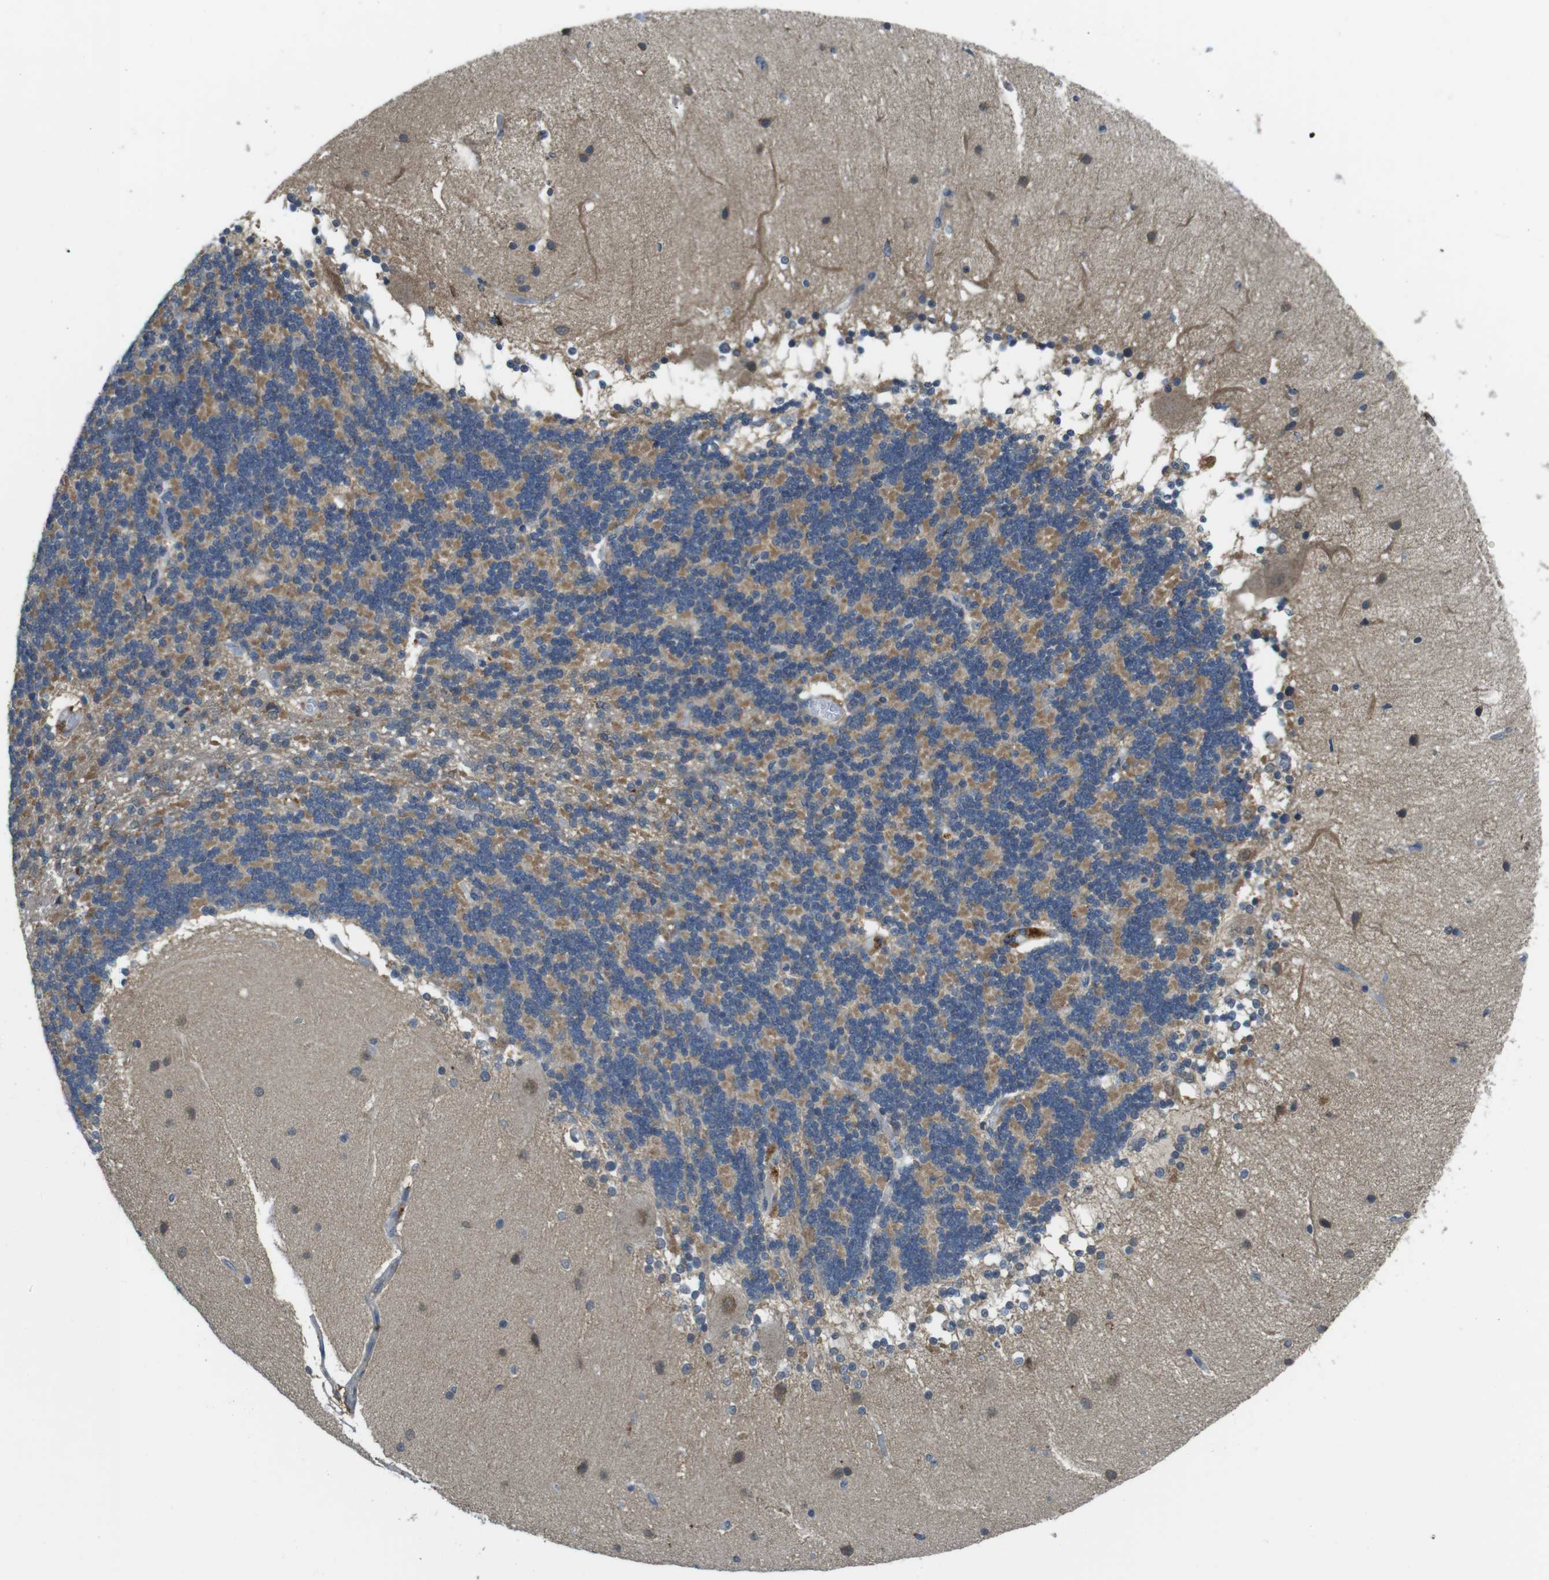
{"staining": {"intensity": "moderate", "quantity": "25%-75%", "location": "cytoplasmic/membranous"}, "tissue": "cerebellum", "cell_type": "Cells in granular layer", "image_type": "normal", "snomed": [{"axis": "morphology", "description": "Normal tissue, NOS"}, {"axis": "topography", "description": "Cerebellum"}], "caption": "An immunohistochemistry (IHC) image of unremarkable tissue is shown. Protein staining in brown shows moderate cytoplasmic/membranous positivity in cerebellum within cells in granular layer.", "gene": "BRI3BP", "patient": {"sex": "female", "age": 54}}